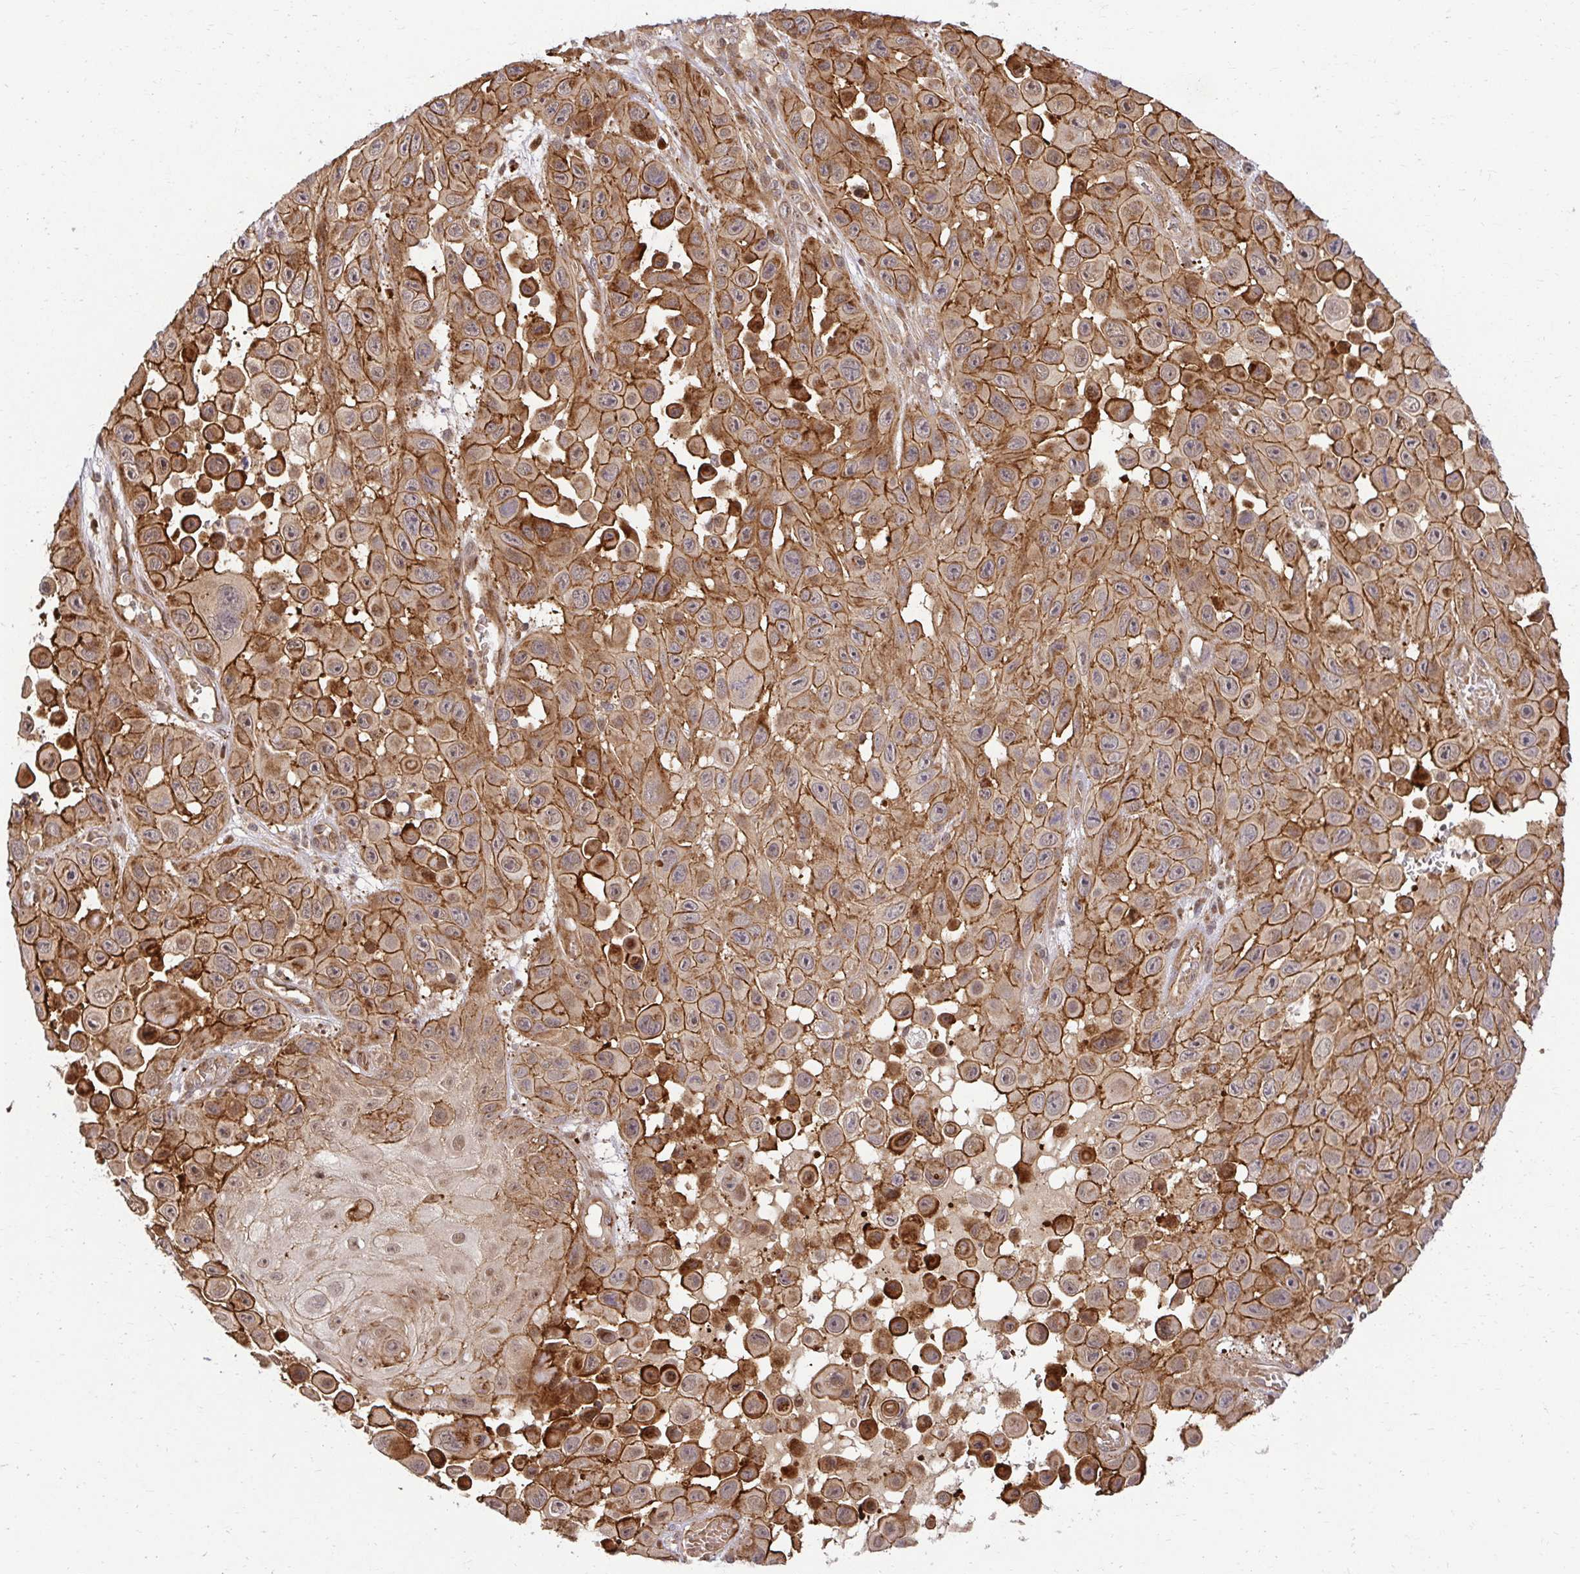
{"staining": {"intensity": "moderate", "quantity": ">75%", "location": "cytoplasmic/membranous,nuclear"}, "tissue": "skin cancer", "cell_type": "Tumor cells", "image_type": "cancer", "snomed": [{"axis": "morphology", "description": "Squamous cell carcinoma, NOS"}, {"axis": "topography", "description": "Skin"}], "caption": "High-magnification brightfield microscopy of skin cancer stained with DAB (brown) and counterstained with hematoxylin (blue). tumor cells exhibit moderate cytoplasmic/membranous and nuclear staining is seen in about>75% of cells.", "gene": "PSMA4", "patient": {"sex": "male", "age": 81}}